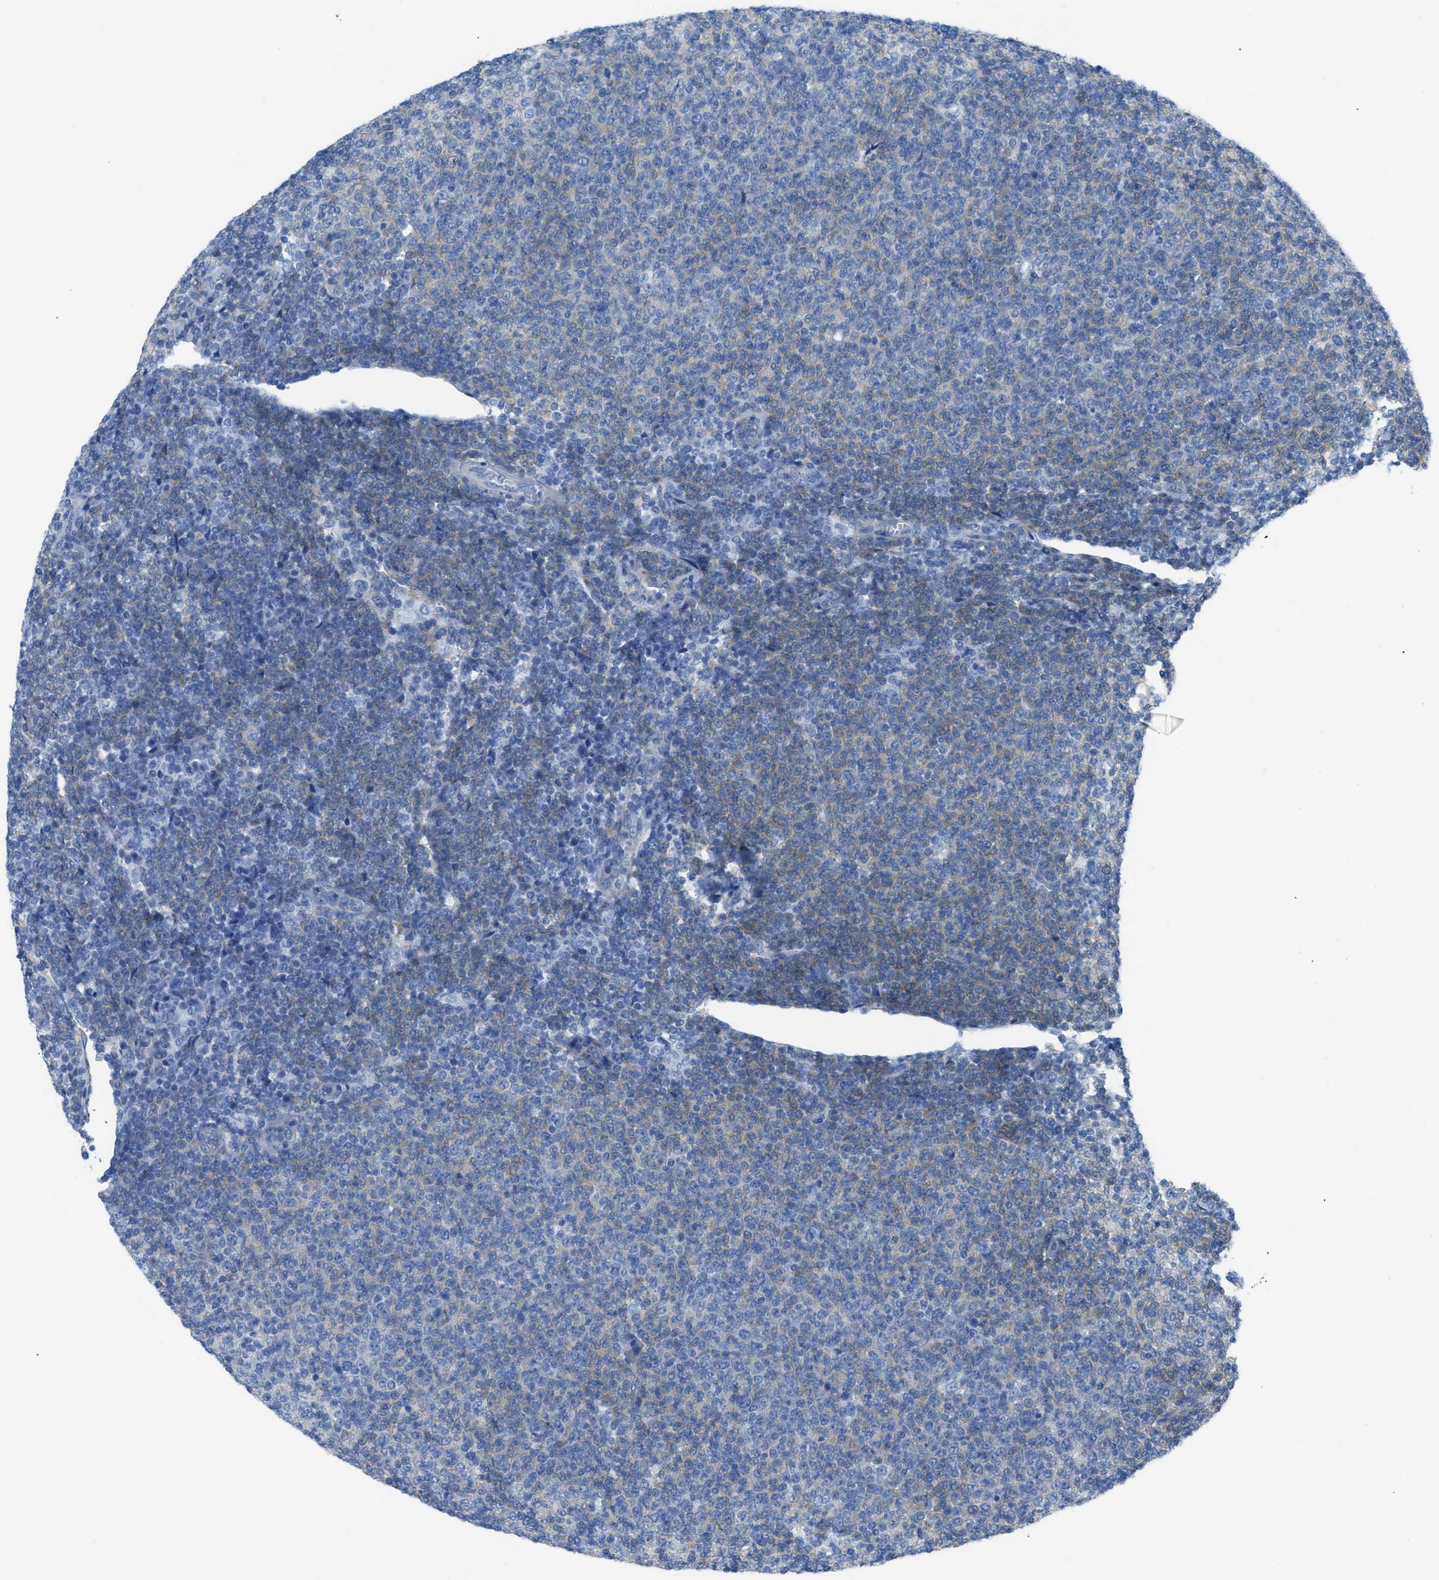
{"staining": {"intensity": "weak", "quantity": "<25%", "location": "cytoplasmic/membranous"}, "tissue": "lymphoma", "cell_type": "Tumor cells", "image_type": "cancer", "snomed": [{"axis": "morphology", "description": "Malignant lymphoma, non-Hodgkin's type, Low grade"}, {"axis": "topography", "description": "Lymph node"}], "caption": "DAB immunohistochemical staining of human malignant lymphoma, non-Hodgkin's type (low-grade) shows no significant expression in tumor cells. (DAB (3,3'-diaminobenzidine) immunohistochemistry with hematoxylin counter stain).", "gene": "ASGR1", "patient": {"sex": "male", "age": 66}}